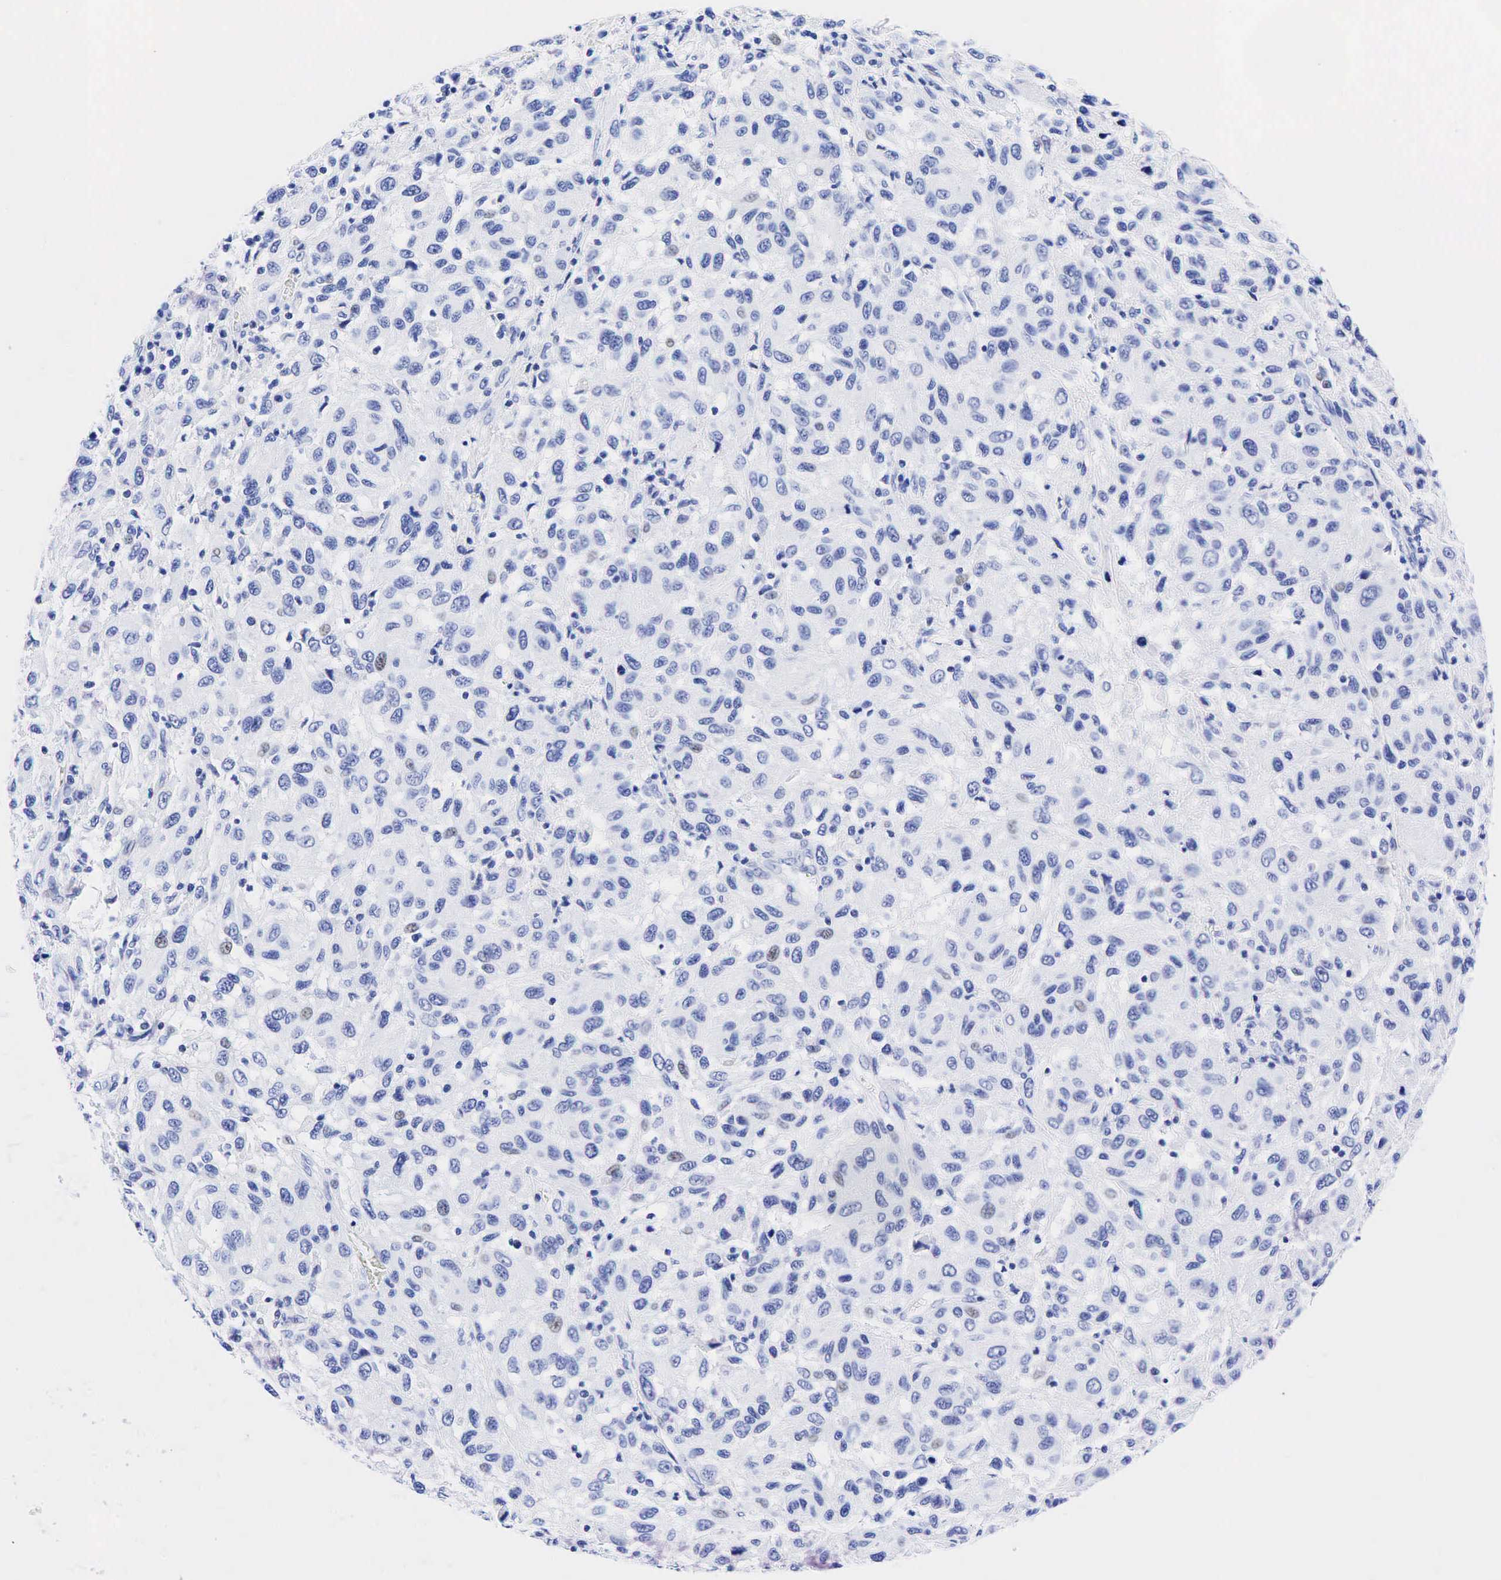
{"staining": {"intensity": "negative", "quantity": "none", "location": "none"}, "tissue": "melanoma", "cell_type": "Tumor cells", "image_type": "cancer", "snomed": [{"axis": "morphology", "description": "Malignant melanoma, NOS"}, {"axis": "topography", "description": "Skin"}], "caption": "Protein analysis of melanoma reveals no significant positivity in tumor cells. (DAB (3,3'-diaminobenzidine) immunohistochemistry visualized using brightfield microscopy, high magnification).", "gene": "ESR1", "patient": {"sex": "female", "age": 77}}